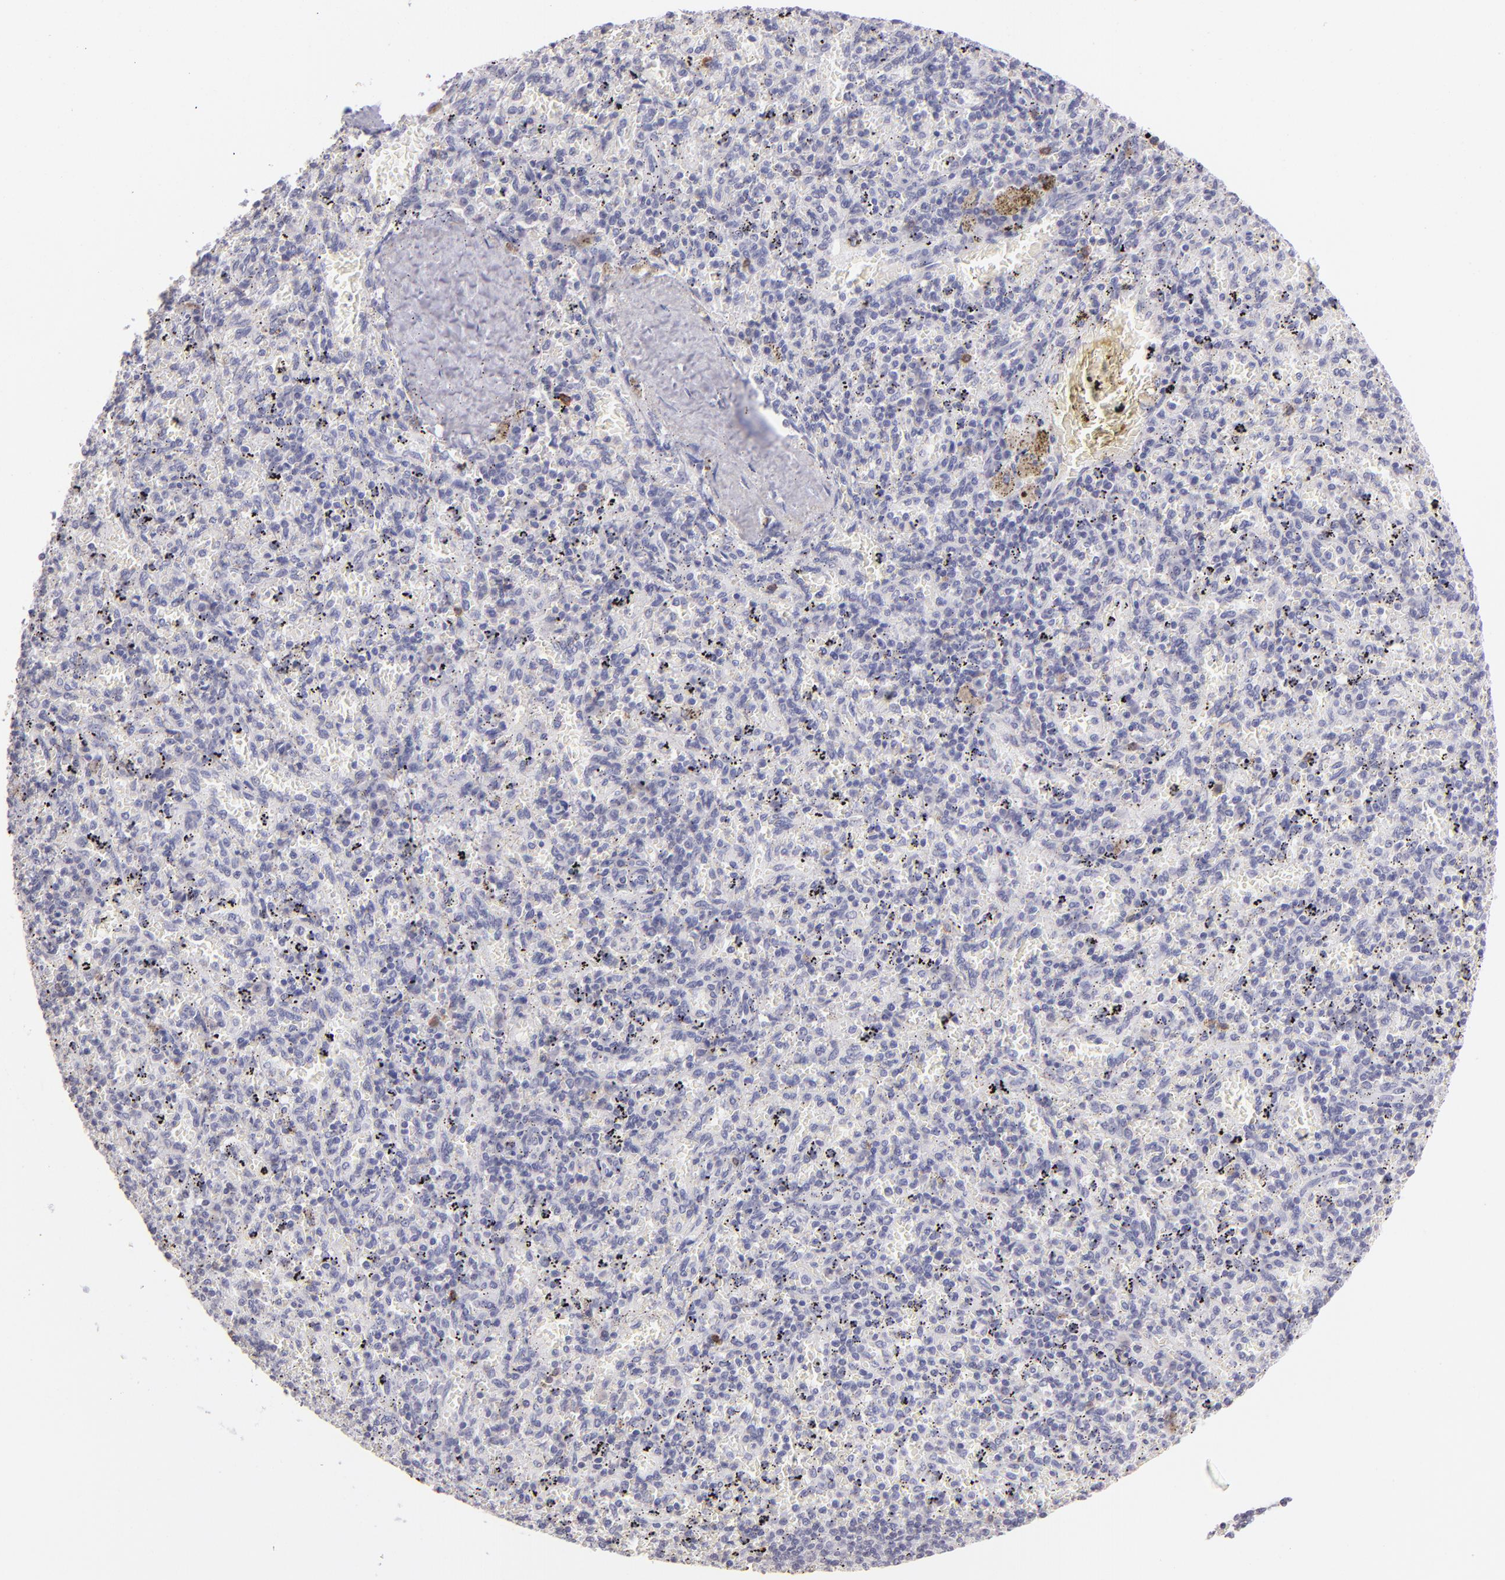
{"staining": {"intensity": "negative", "quantity": "none", "location": "none"}, "tissue": "spleen", "cell_type": "Cells in red pulp", "image_type": "normal", "snomed": [{"axis": "morphology", "description": "Normal tissue, NOS"}, {"axis": "topography", "description": "Spleen"}], "caption": "Immunohistochemical staining of unremarkable spleen exhibits no significant positivity in cells in red pulp. (DAB immunohistochemistry (IHC) visualized using brightfield microscopy, high magnification).", "gene": "IL2RA", "patient": {"sex": "female", "age": 43}}